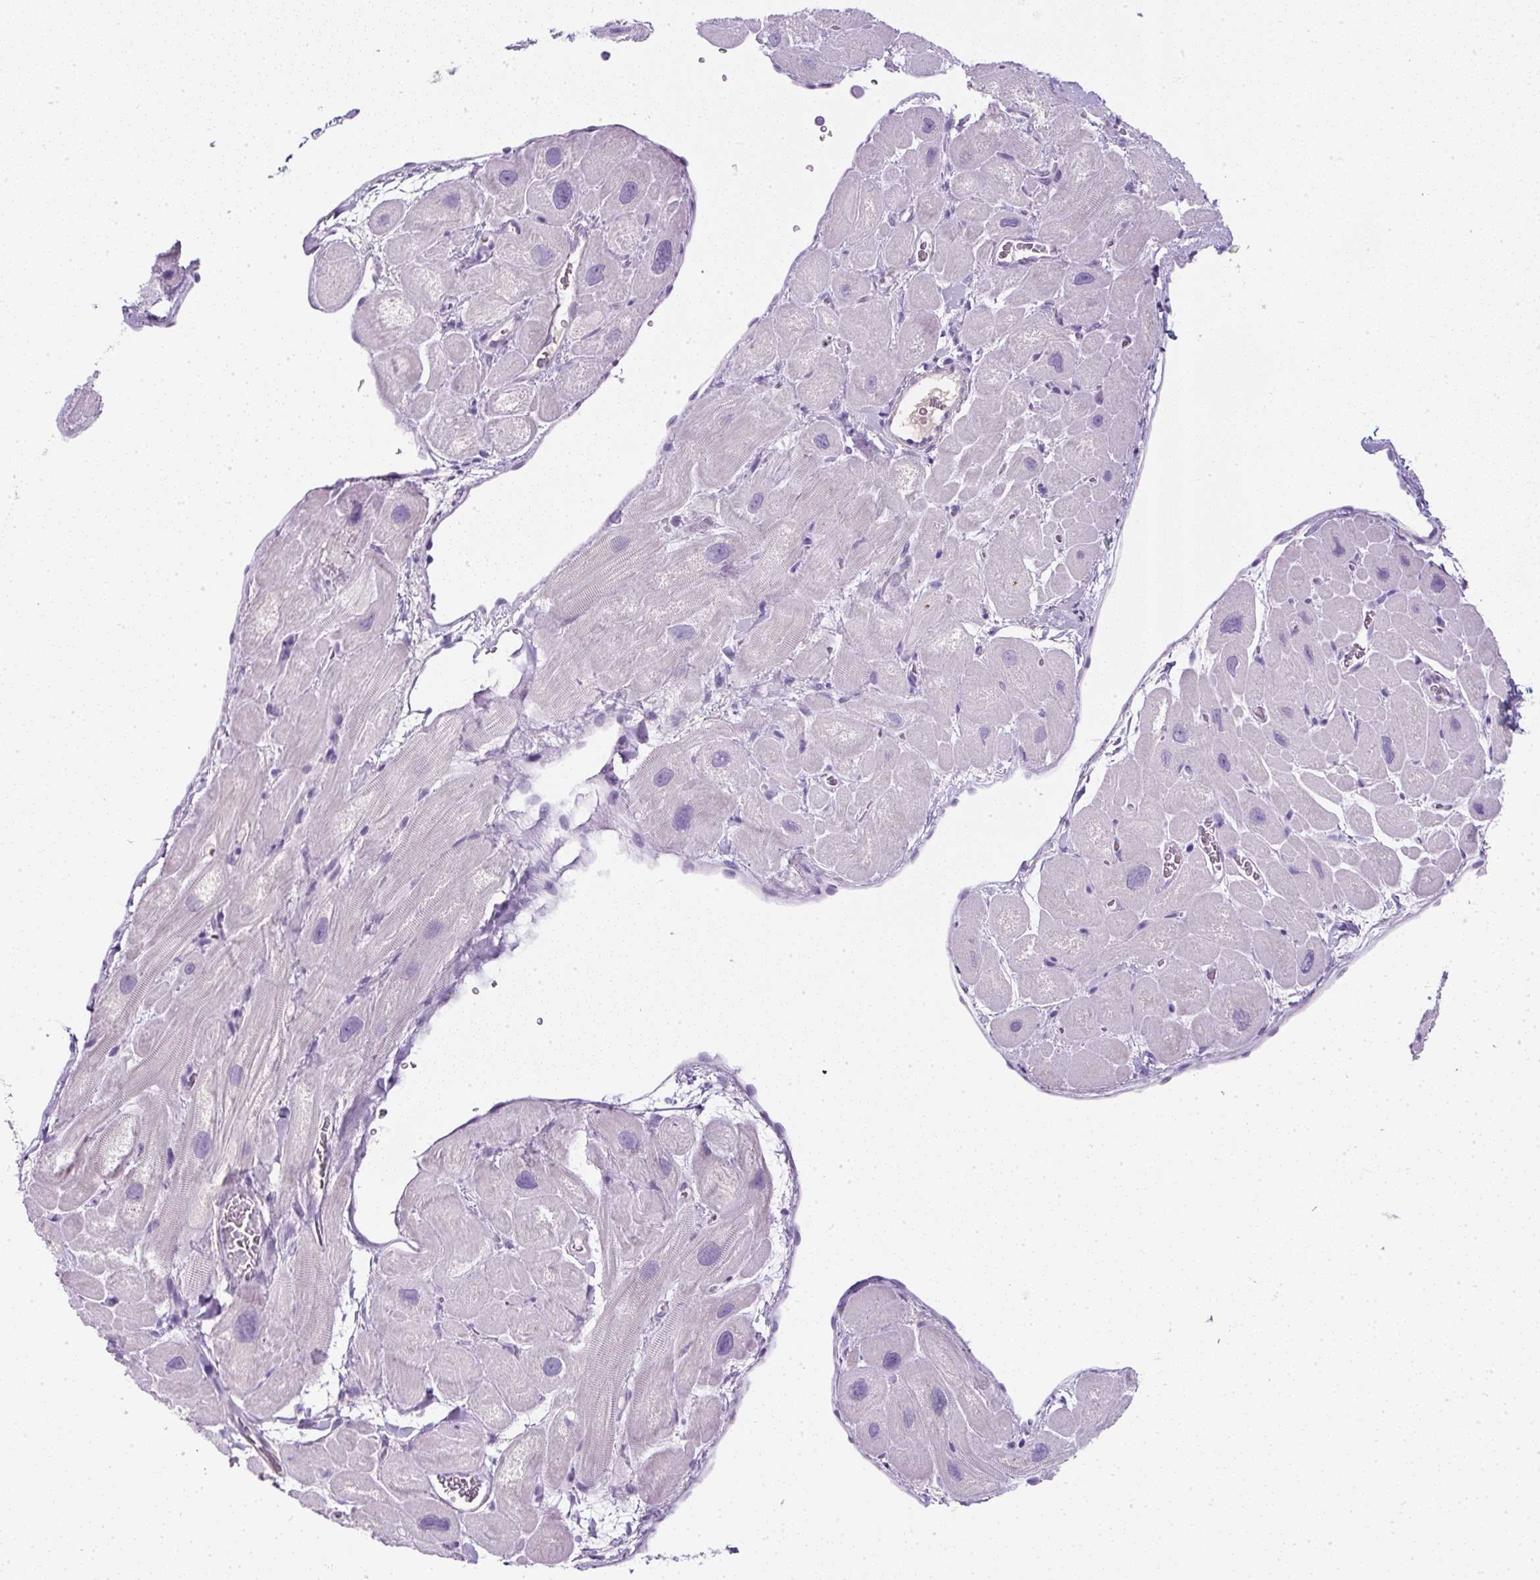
{"staining": {"intensity": "negative", "quantity": "none", "location": "none"}, "tissue": "heart muscle", "cell_type": "Cardiomyocytes", "image_type": "normal", "snomed": [{"axis": "morphology", "description": "Normal tissue, NOS"}, {"axis": "topography", "description": "Heart"}], "caption": "IHC micrograph of normal human heart muscle stained for a protein (brown), which shows no expression in cardiomyocytes.", "gene": "COL9A2", "patient": {"sex": "male", "age": 49}}